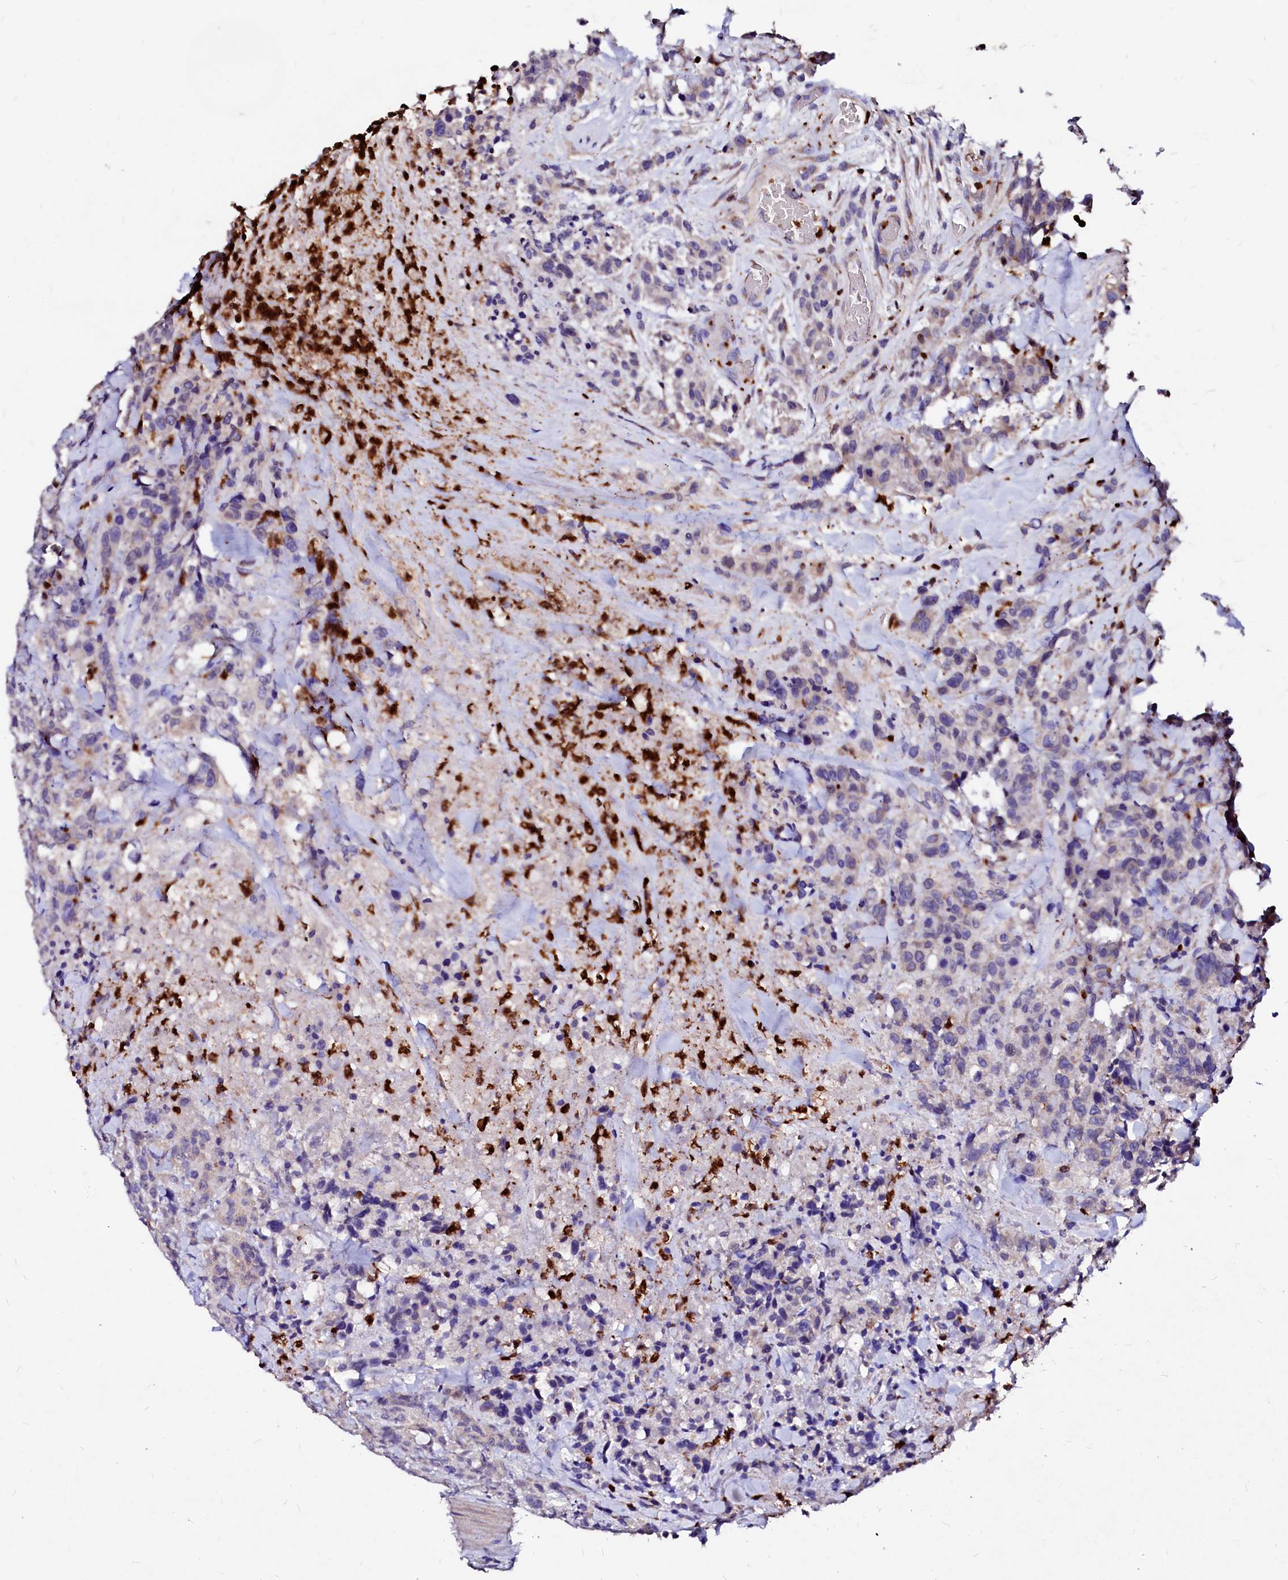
{"staining": {"intensity": "weak", "quantity": "<25%", "location": "cytoplasmic/membranous"}, "tissue": "colorectal cancer", "cell_type": "Tumor cells", "image_type": "cancer", "snomed": [{"axis": "morphology", "description": "Adenocarcinoma, NOS"}, {"axis": "topography", "description": "Colon"}], "caption": "Immunohistochemistry (IHC) micrograph of neoplastic tissue: colorectal cancer stained with DAB shows no significant protein staining in tumor cells.", "gene": "RAB27A", "patient": {"sex": "male", "age": 62}}